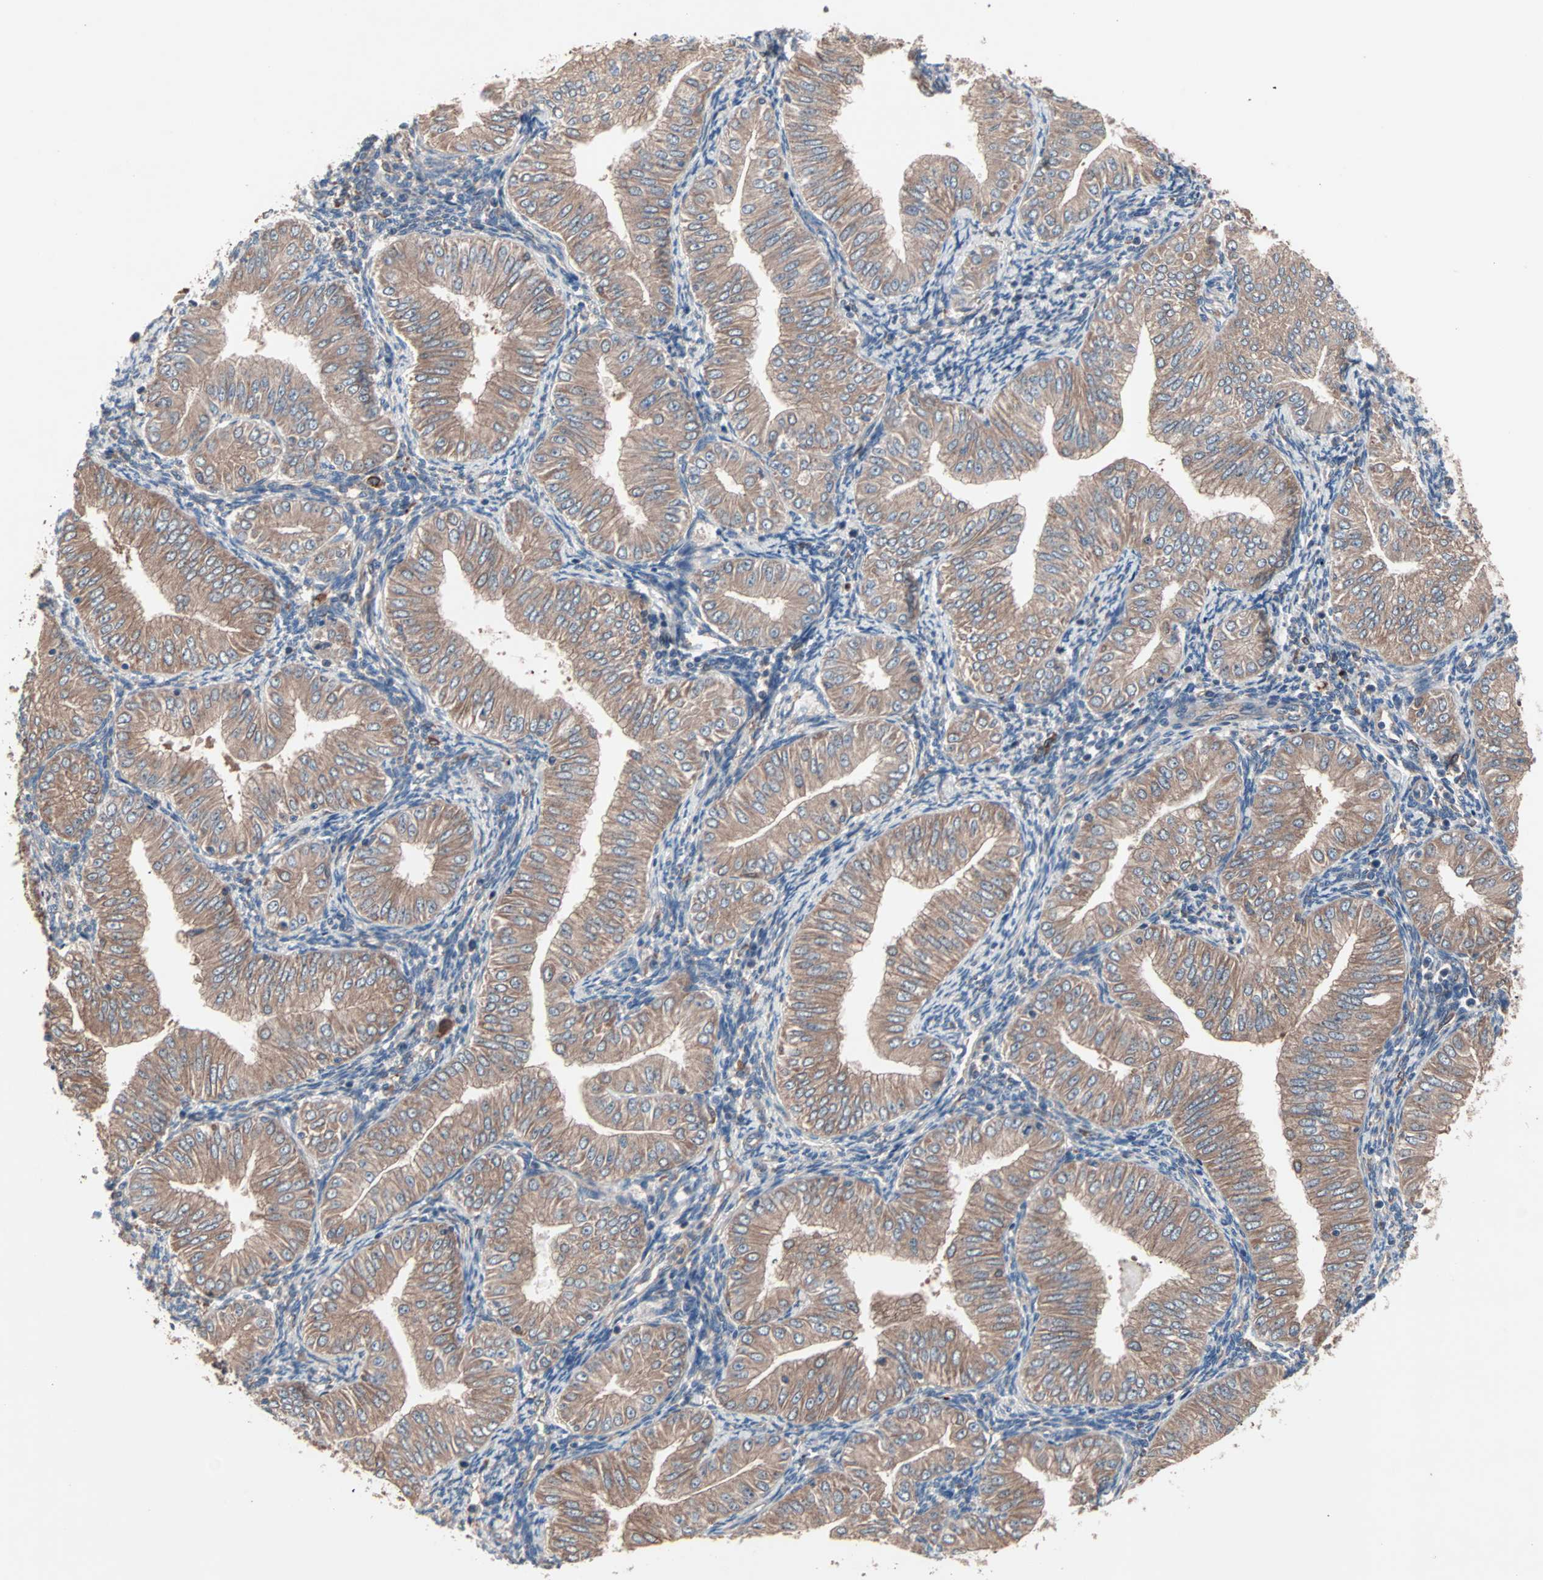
{"staining": {"intensity": "weak", "quantity": ">75%", "location": "cytoplasmic/membranous"}, "tissue": "endometrial cancer", "cell_type": "Tumor cells", "image_type": "cancer", "snomed": [{"axis": "morphology", "description": "Normal tissue, NOS"}, {"axis": "morphology", "description": "Adenocarcinoma, NOS"}, {"axis": "topography", "description": "Endometrium"}], "caption": "There is low levels of weak cytoplasmic/membranous expression in tumor cells of endometrial cancer (adenocarcinoma), as demonstrated by immunohistochemical staining (brown color).", "gene": "ATG7", "patient": {"sex": "female", "age": 53}}